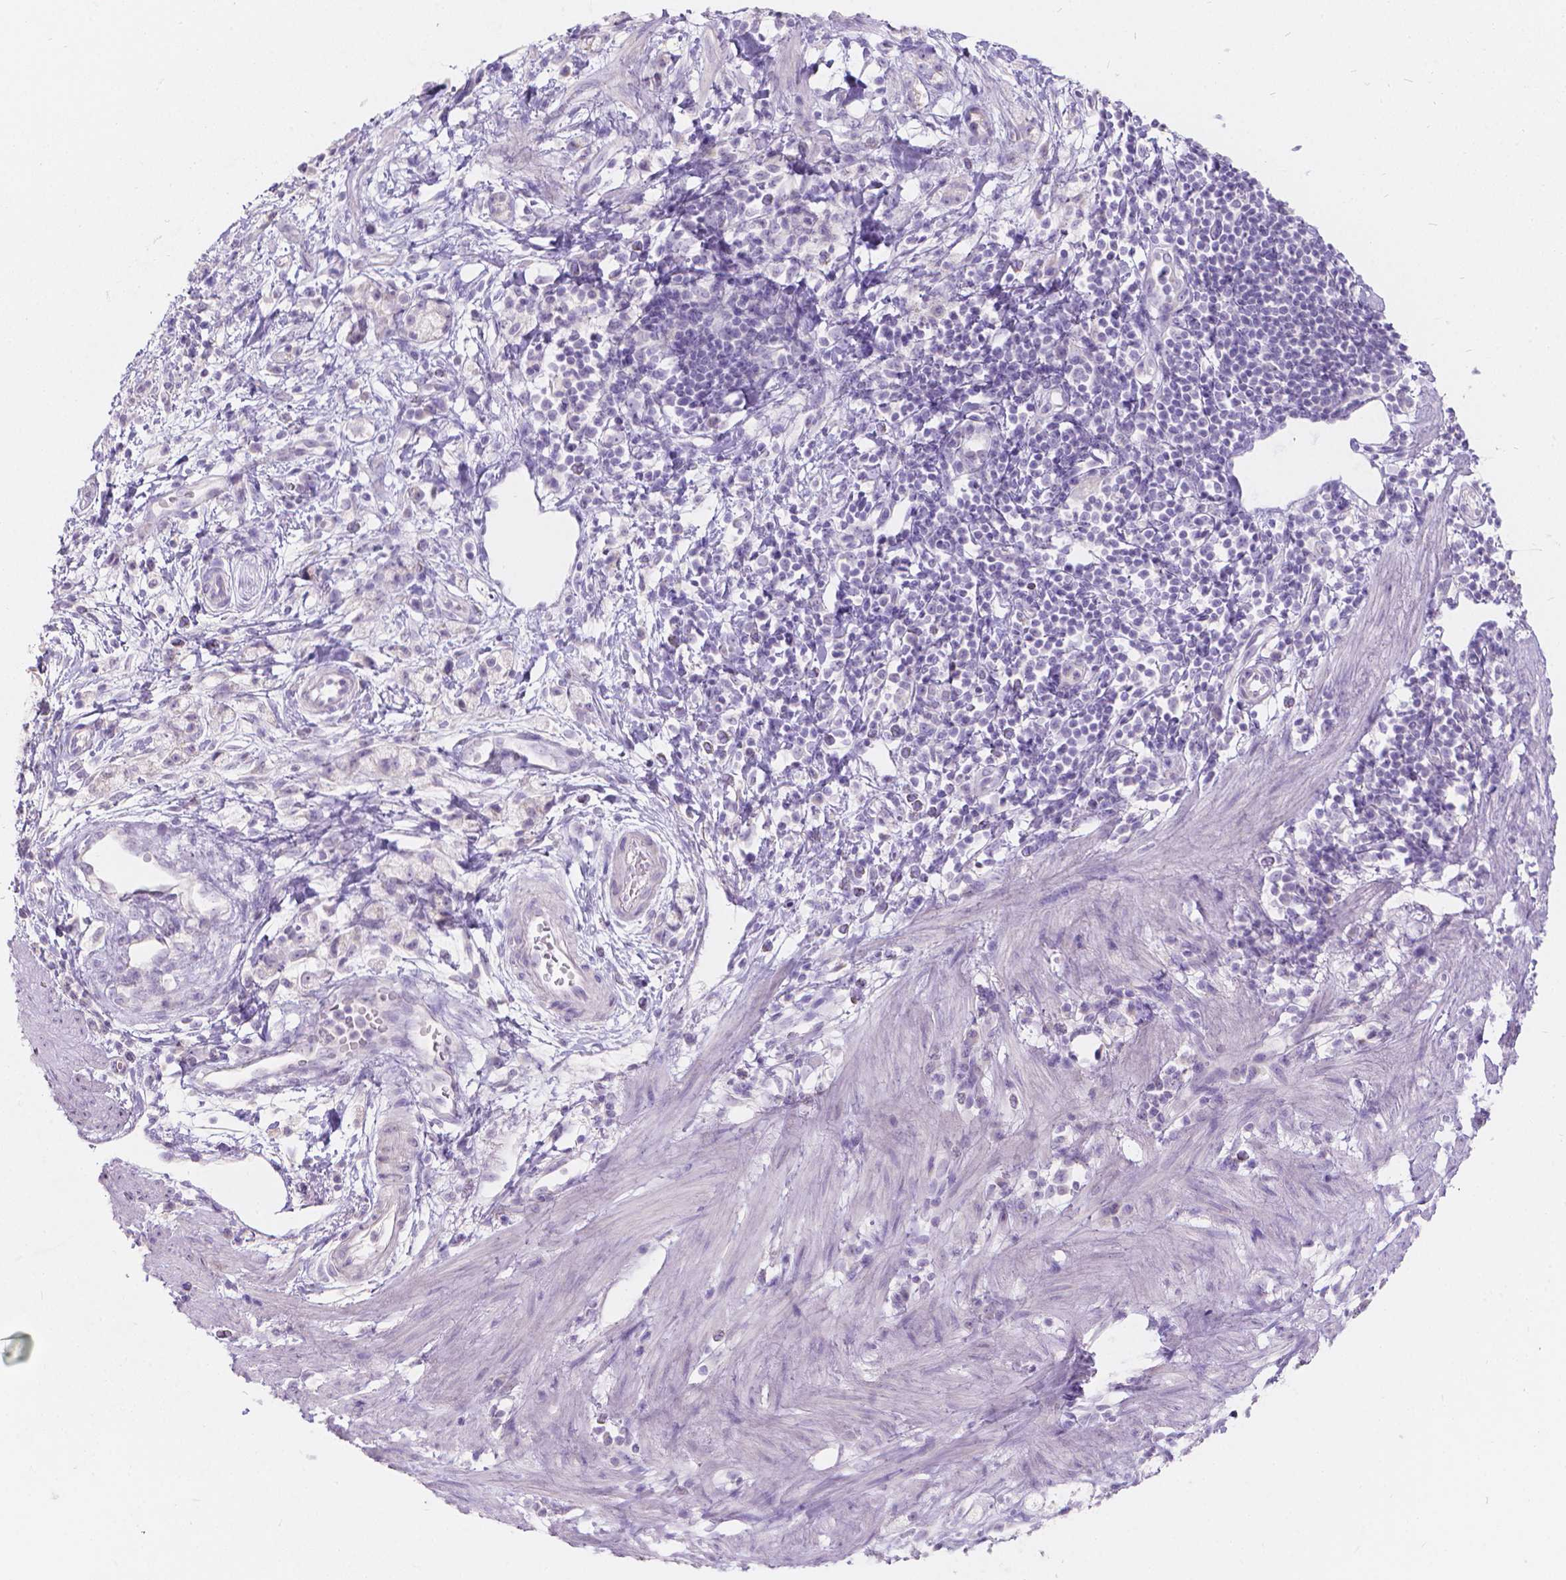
{"staining": {"intensity": "negative", "quantity": "none", "location": "none"}, "tissue": "stomach cancer", "cell_type": "Tumor cells", "image_type": "cancer", "snomed": [{"axis": "morphology", "description": "Adenocarcinoma, NOS"}, {"axis": "topography", "description": "Stomach"}], "caption": "Stomach adenocarcinoma stained for a protein using immunohistochemistry (IHC) displays no positivity tumor cells.", "gene": "HTN3", "patient": {"sex": "male", "age": 58}}